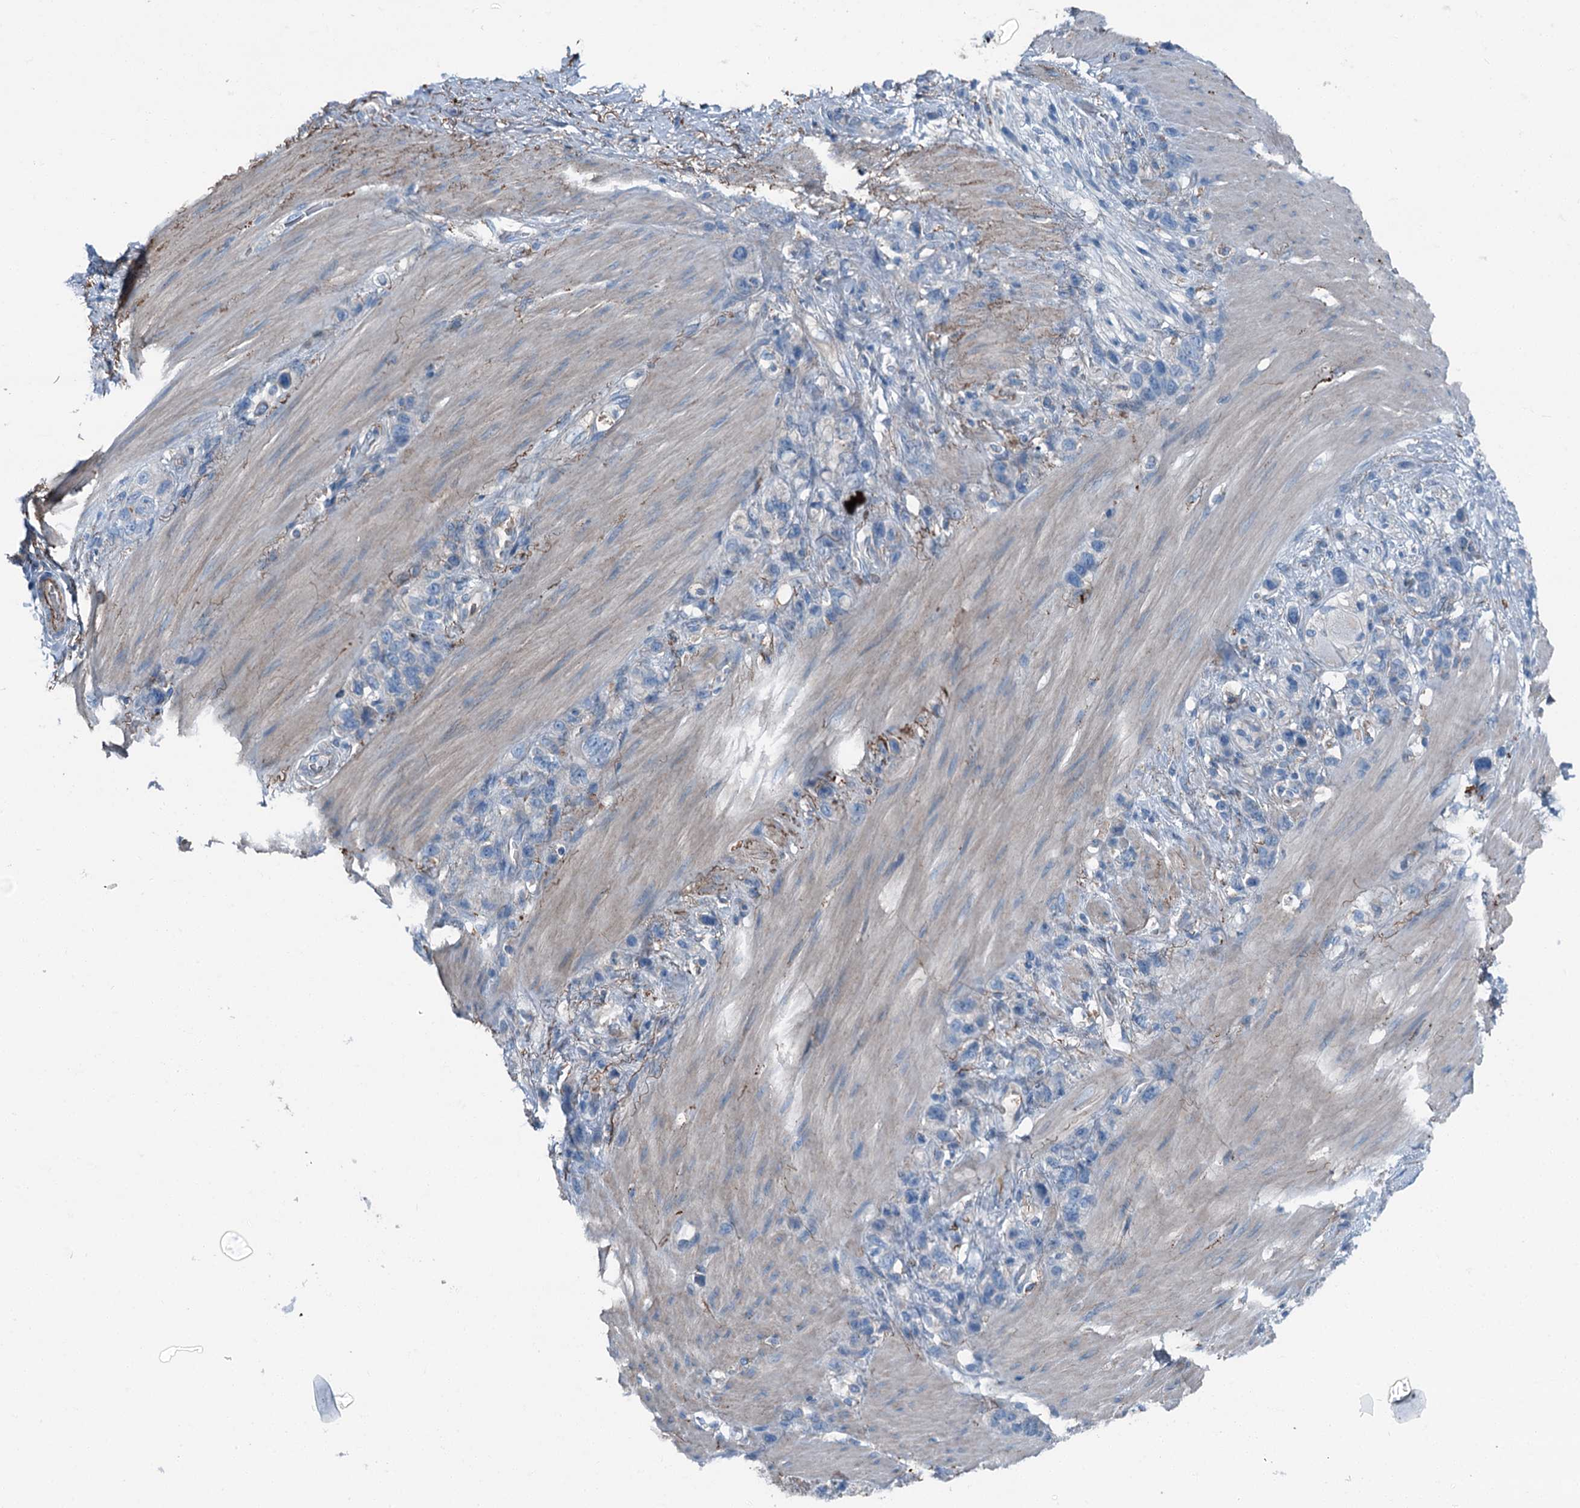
{"staining": {"intensity": "negative", "quantity": "none", "location": "none"}, "tissue": "stomach cancer", "cell_type": "Tumor cells", "image_type": "cancer", "snomed": [{"axis": "morphology", "description": "Adenocarcinoma, NOS"}, {"axis": "morphology", "description": "Adenocarcinoma, High grade"}, {"axis": "topography", "description": "Stomach, upper"}, {"axis": "topography", "description": "Stomach, lower"}], "caption": "This is an immunohistochemistry micrograph of human stomach high-grade adenocarcinoma. There is no staining in tumor cells.", "gene": "AXL", "patient": {"sex": "female", "age": 65}}